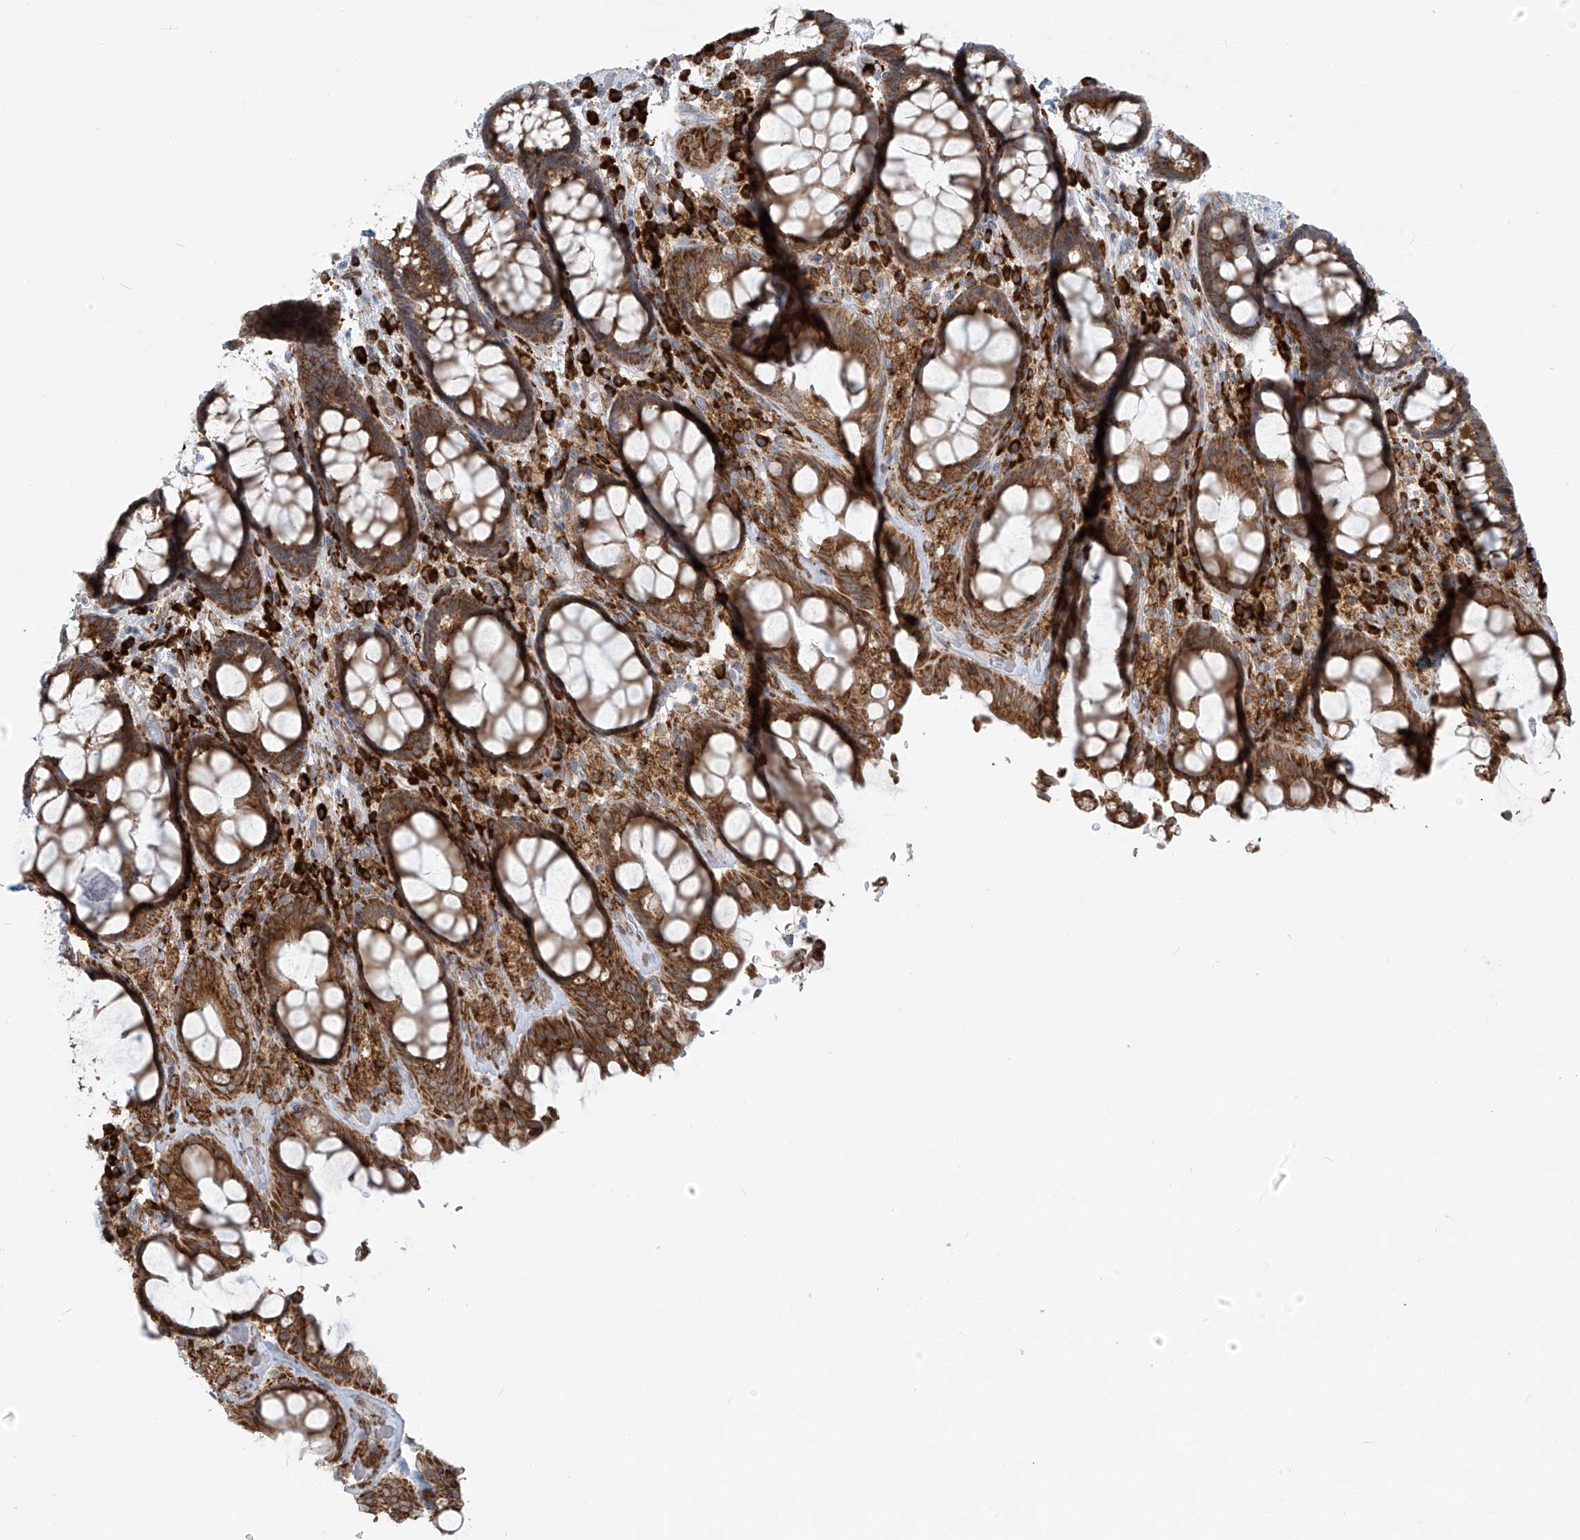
{"staining": {"intensity": "moderate", "quantity": ">75%", "location": "cytoplasmic/membranous"}, "tissue": "rectum", "cell_type": "Glandular cells", "image_type": "normal", "snomed": [{"axis": "morphology", "description": "Normal tissue, NOS"}, {"axis": "topography", "description": "Rectum"}], "caption": "A medium amount of moderate cytoplasmic/membranous expression is appreciated in approximately >75% of glandular cells in benign rectum.", "gene": "KATNIP", "patient": {"sex": "male", "age": 64}}